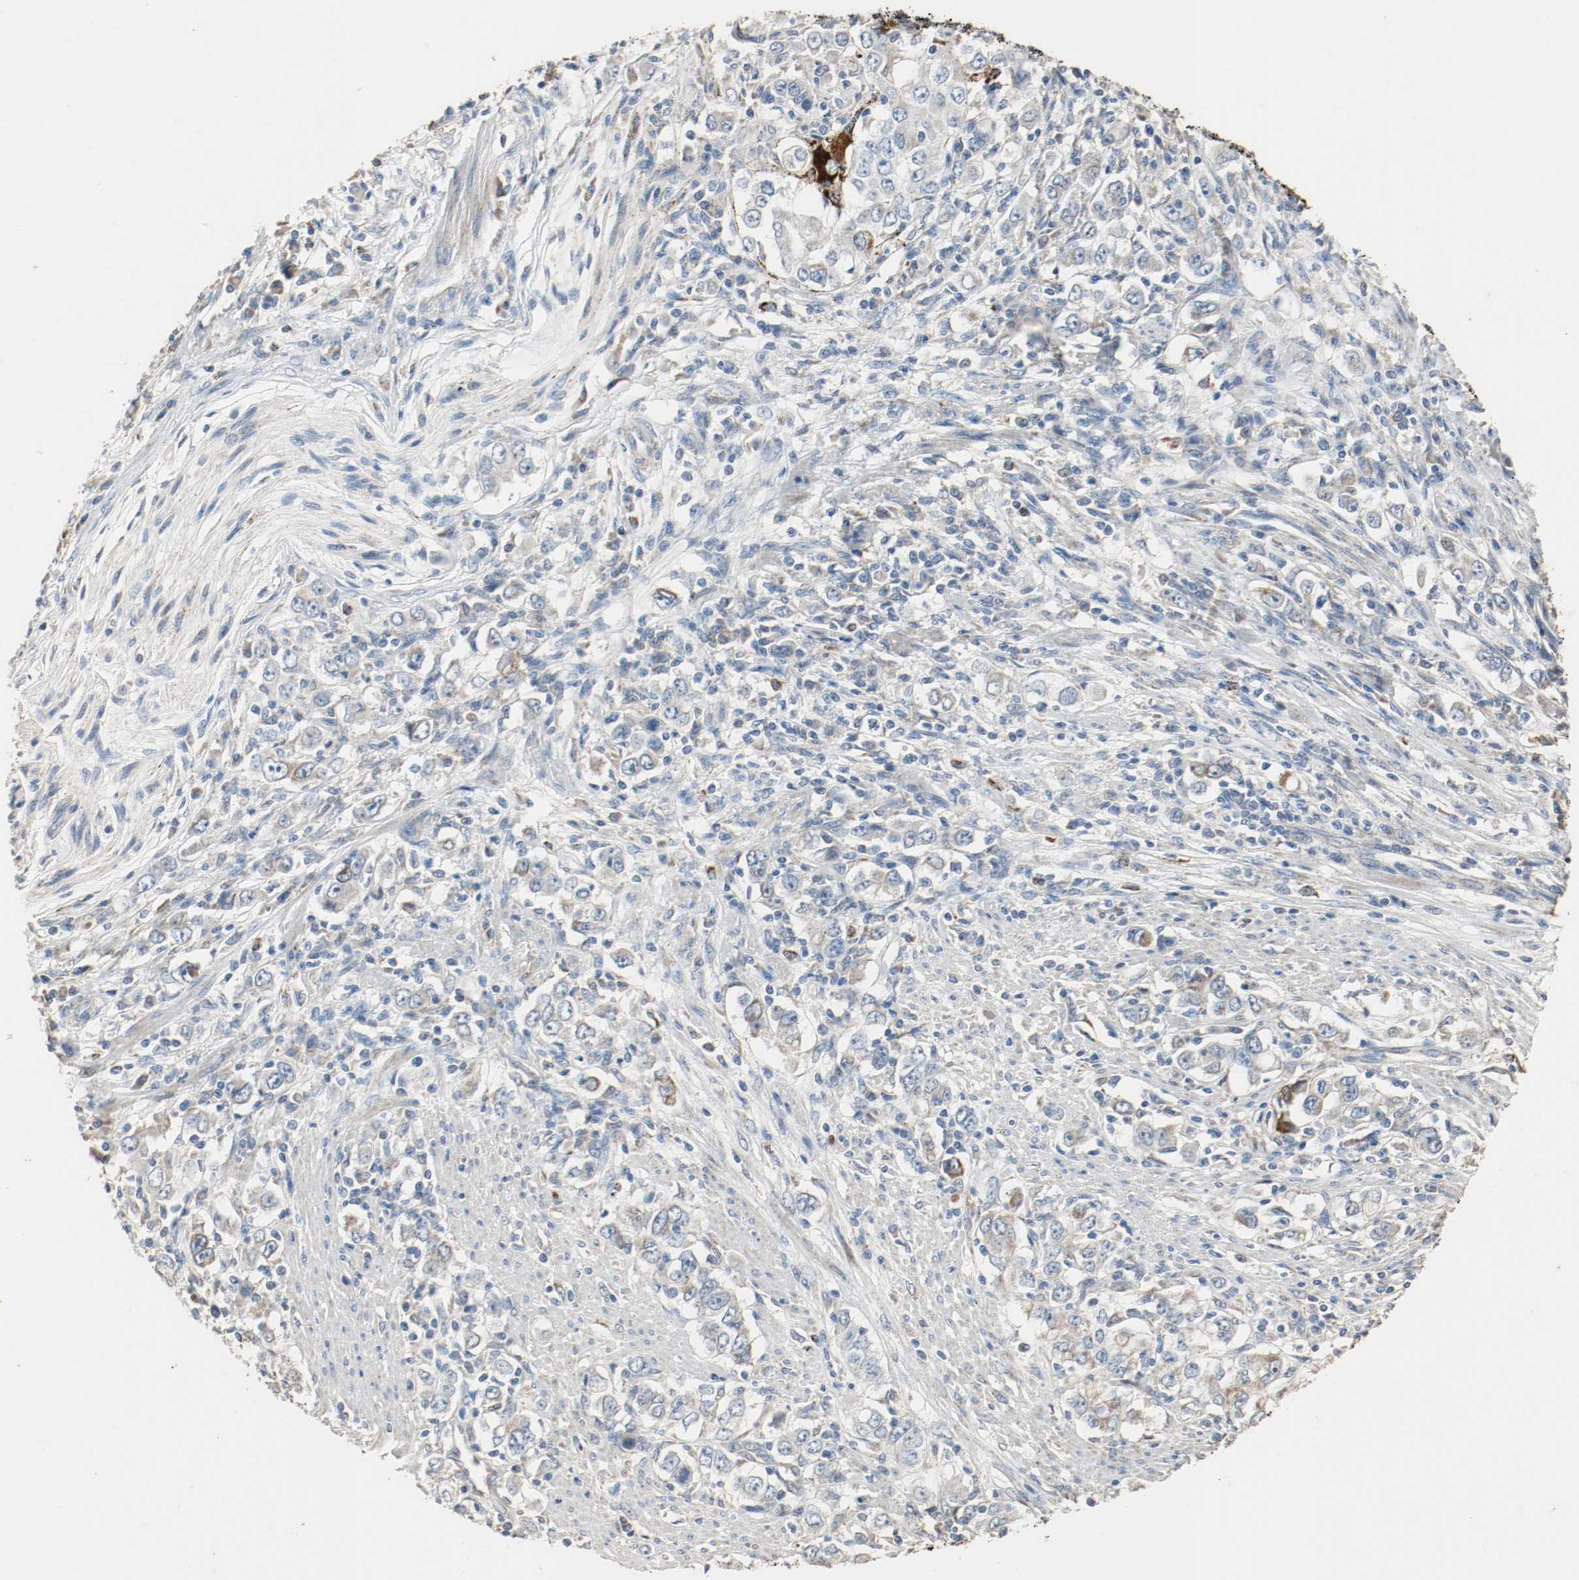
{"staining": {"intensity": "moderate", "quantity": "<25%", "location": "cytoplasmic/membranous"}, "tissue": "stomach cancer", "cell_type": "Tumor cells", "image_type": "cancer", "snomed": [{"axis": "morphology", "description": "Adenocarcinoma, NOS"}, {"axis": "topography", "description": "Stomach, lower"}], "caption": "High-magnification brightfield microscopy of stomach adenocarcinoma stained with DAB (3,3'-diaminobenzidine) (brown) and counterstained with hematoxylin (blue). tumor cells exhibit moderate cytoplasmic/membranous staining is appreciated in approximately<25% of cells. The staining is performed using DAB brown chromogen to label protein expression. The nuclei are counter-stained blue using hematoxylin.", "gene": "ALDH4A1", "patient": {"sex": "female", "age": 72}}